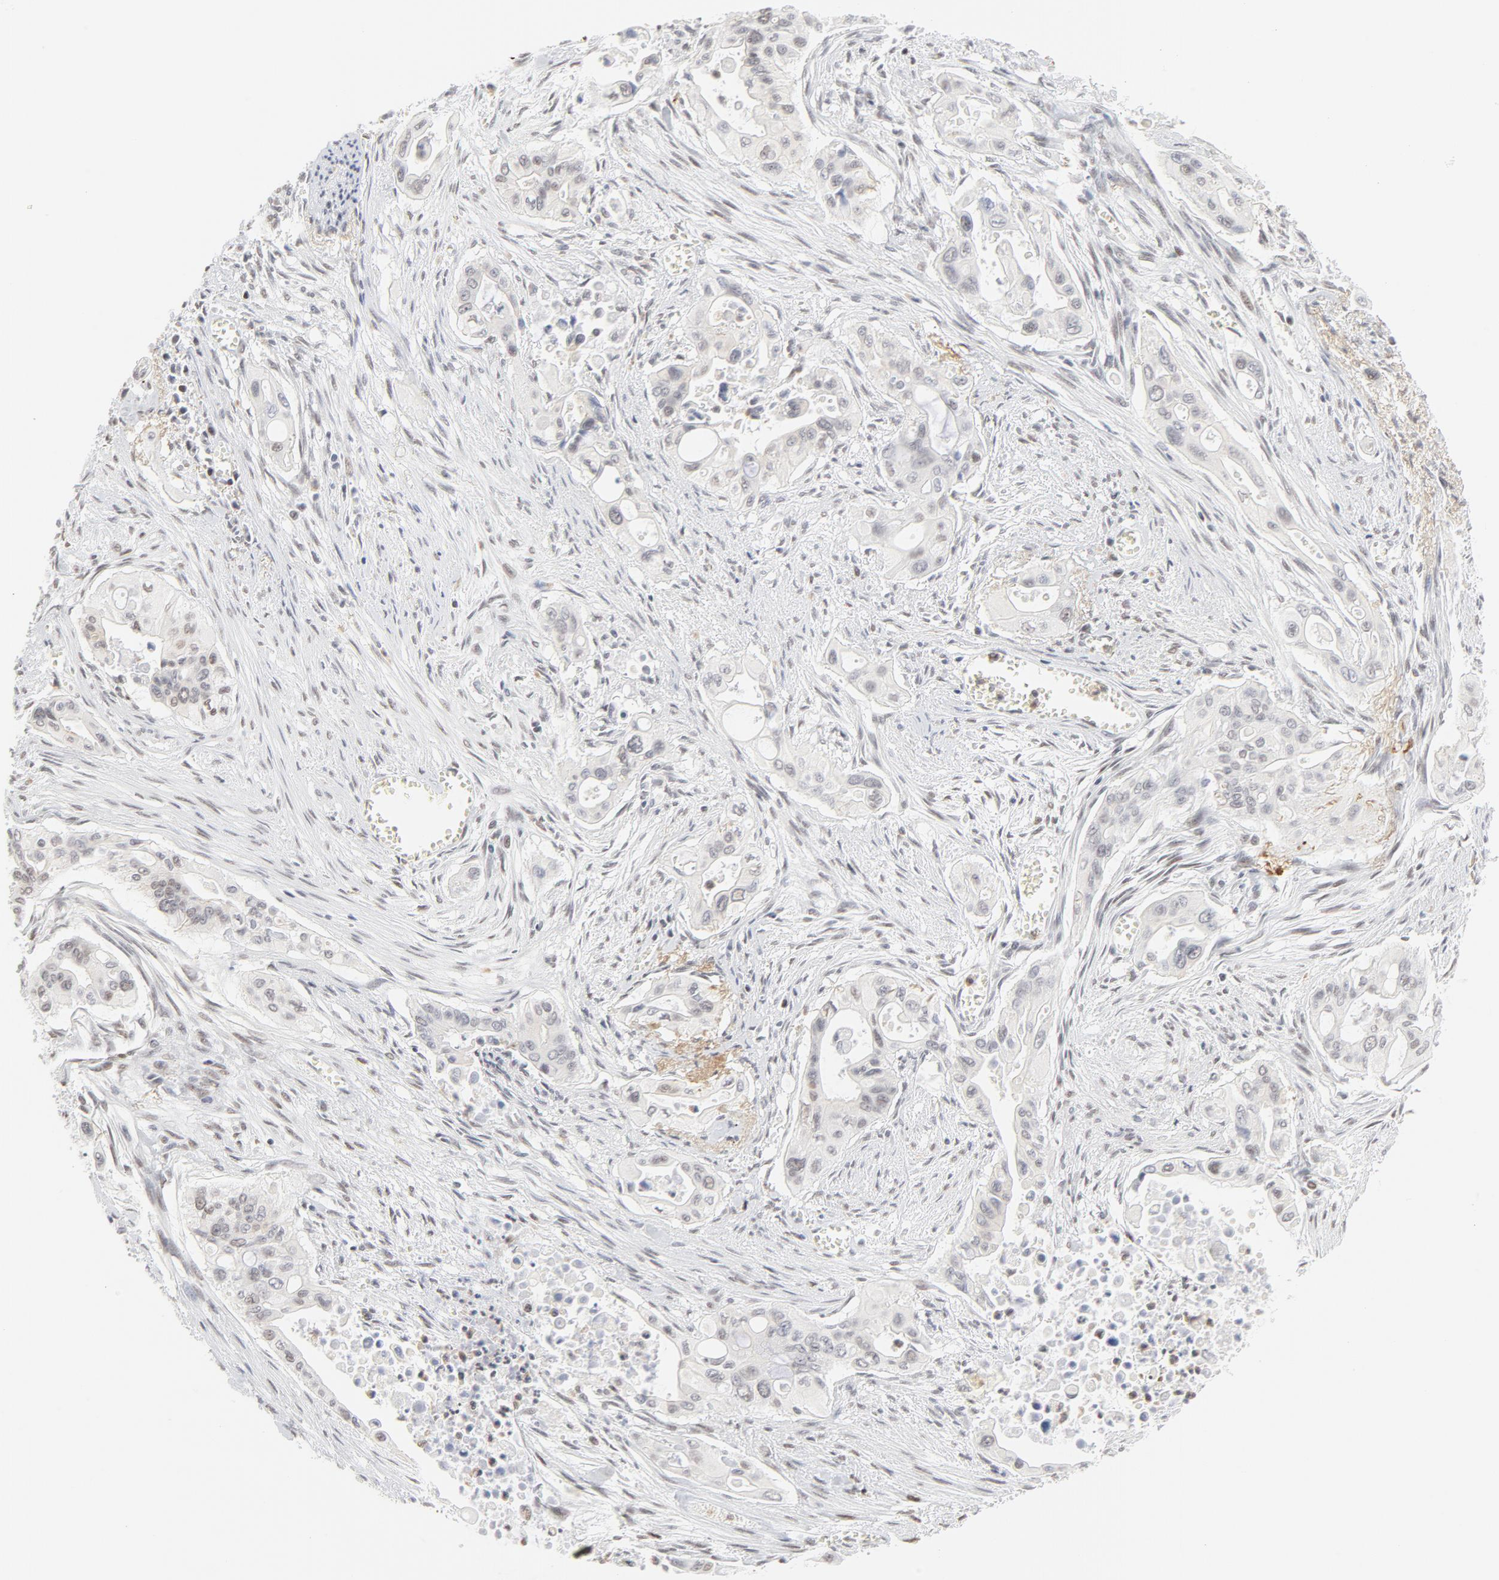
{"staining": {"intensity": "weak", "quantity": "<25%", "location": "nuclear"}, "tissue": "pancreatic cancer", "cell_type": "Tumor cells", "image_type": "cancer", "snomed": [{"axis": "morphology", "description": "Adenocarcinoma, NOS"}, {"axis": "topography", "description": "Pancreas"}], "caption": "High magnification brightfield microscopy of pancreatic cancer (adenocarcinoma) stained with DAB (brown) and counterstained with hematoxylin (blue): tumor cells show no significant expression.", "gene": "PBX1", "patient": {"sex": "male", "age": 77}}